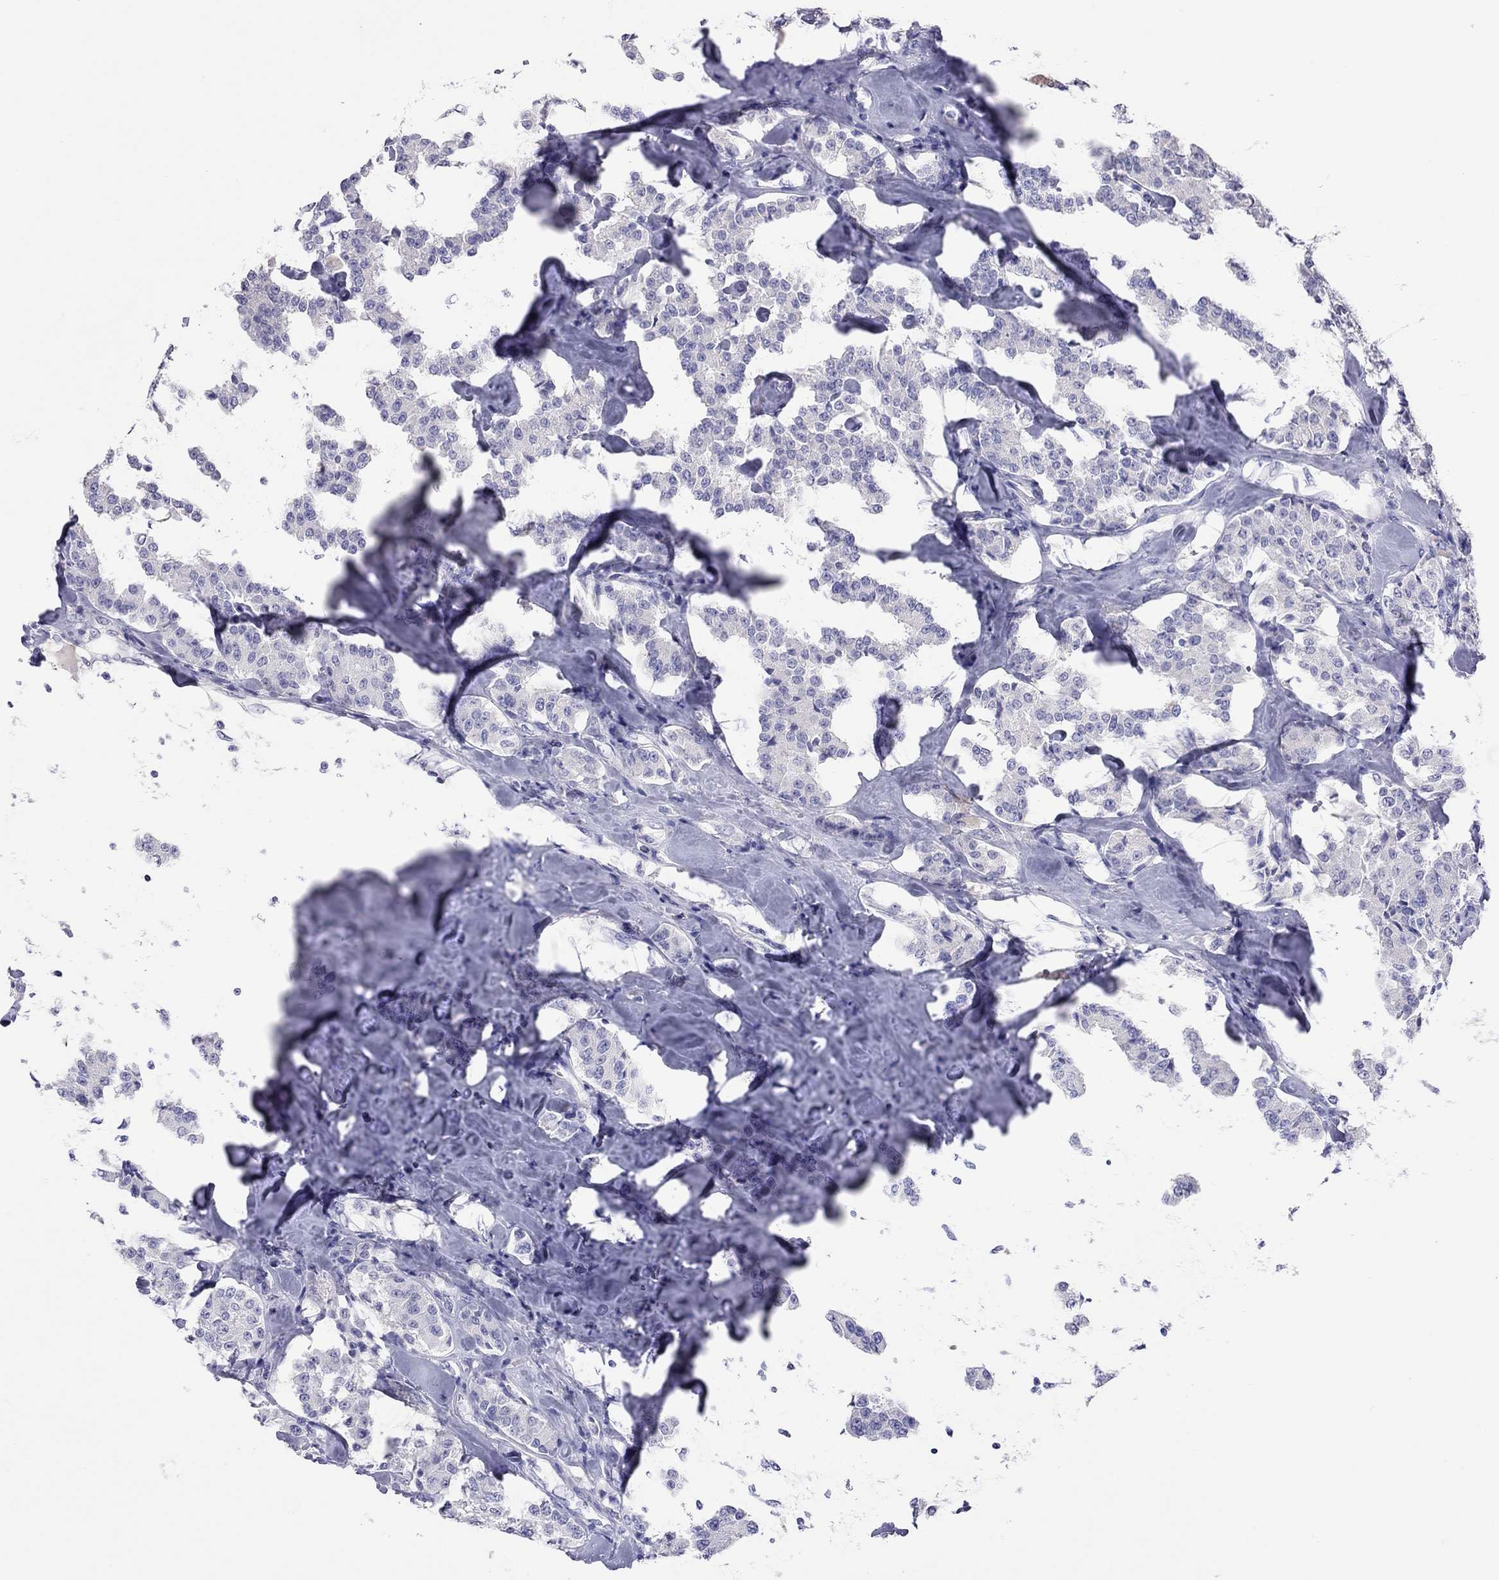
{"staining": {"intensity": "negative", "quantity": "none", "location": "none"}, "tissue": "carcinoid", "cell_type": "Tumor cells", "image_type": "cancer", "snomed": [{"axis": "morphology", "description": "Carcinoid, malignant, NOS"}, {"axis": "topography", "description": "Pancreas"}], "caption": "Tumor cells are negative for protein expression in human carcinoid. (Brightfield microscopy of DAB immunohistochemistry at high magnification).", "gene": "CALHM1", "patient": {"sex": "male", "age": 41}}